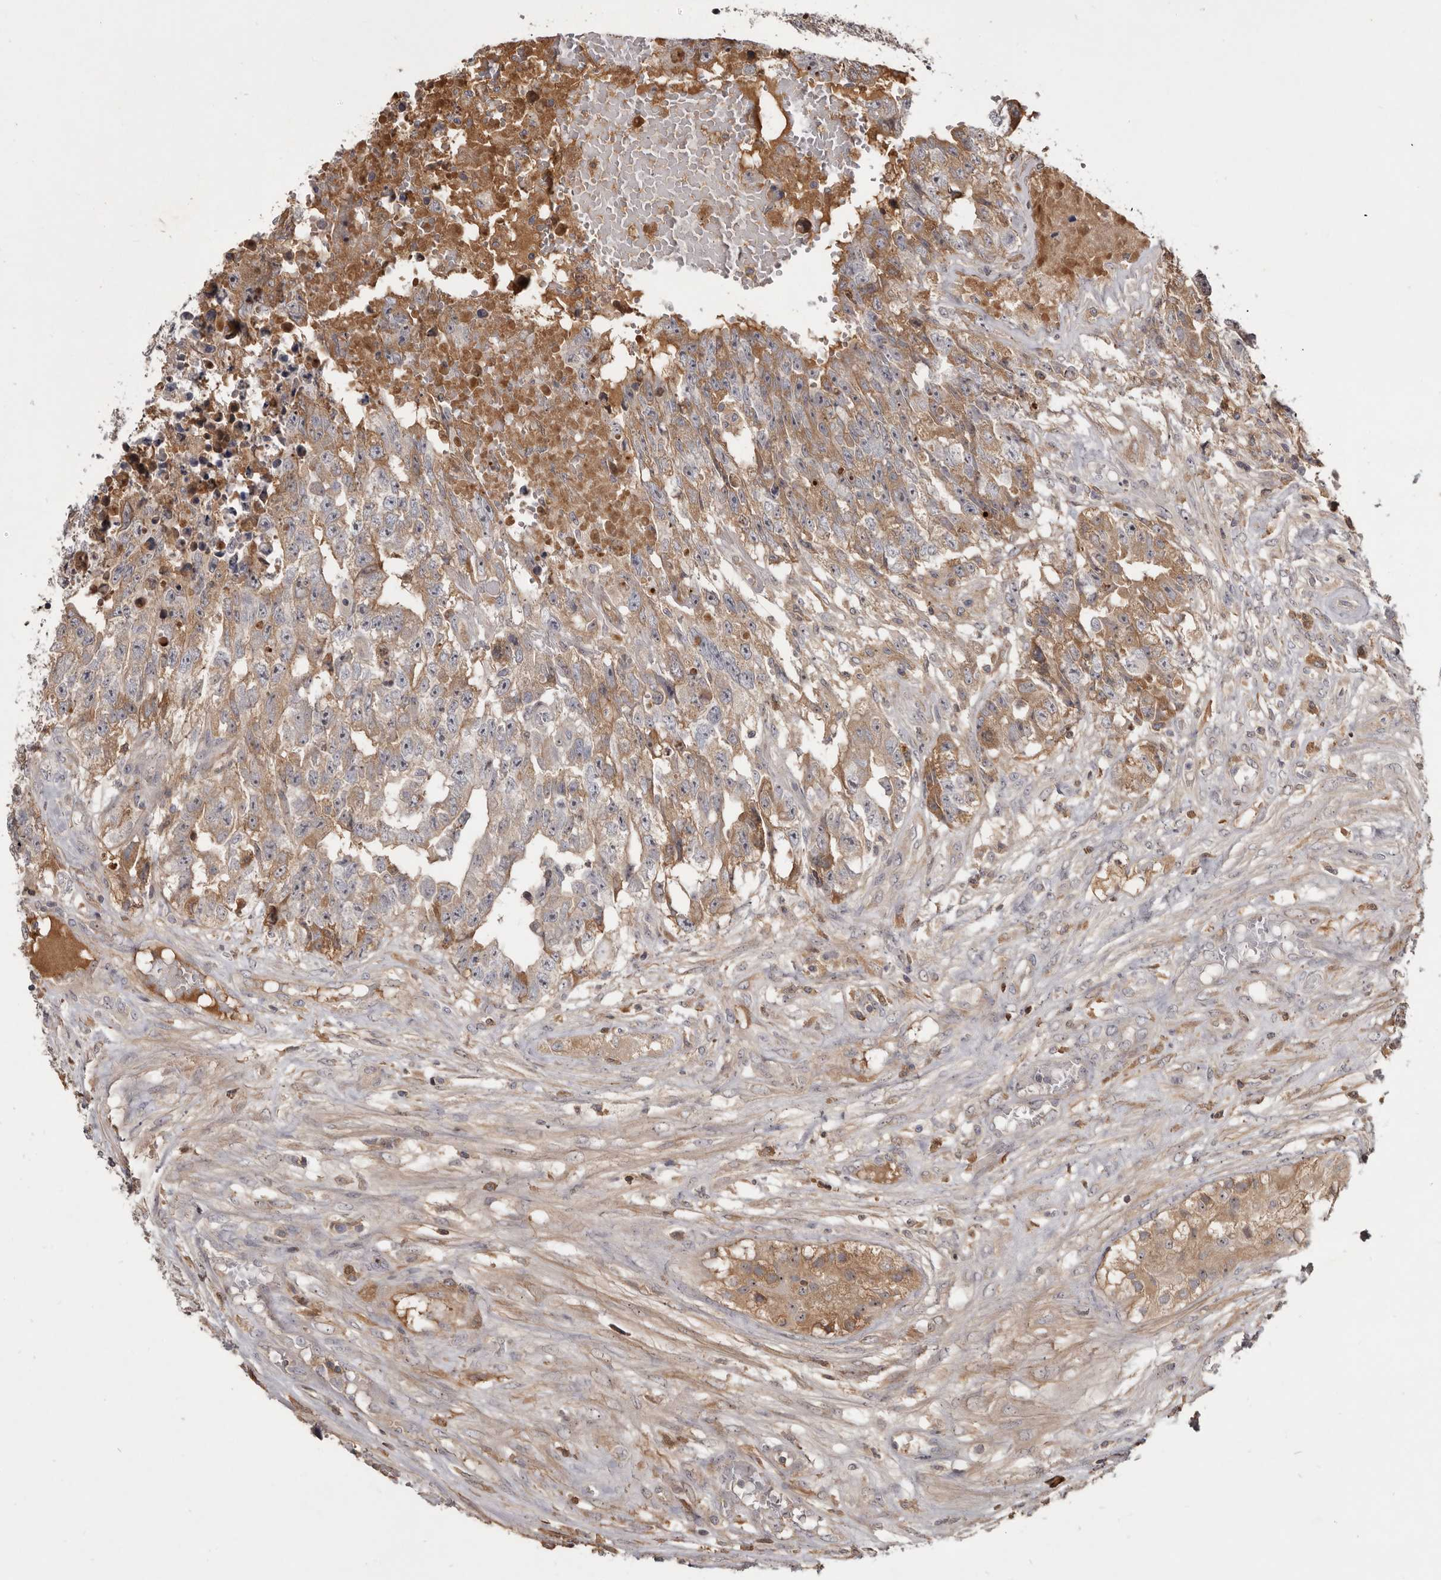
{"staining": {"intensity": "moderate", "quantity": "25%-75%", "location": "cytoplasmic/membranous"}, "tissue": "testis cancer", "cell_type": "Tumor cells", "image_type": "cancer", "snomed": [{"axis": "morphology", "description": "Carcinoma, Embryonal, NOS"}, {"axis": "topography", "description": "Testis"}], "caption": "Protein staining of testis embryonal carcinoma tissue exhibits moderate cytoplasmic/membranous expression in approximately 25%-75% of tumor cells. Ihc stains the protein of interest in brown and the nuclei are stained blue.", "gene": "TTC39A", "patient": {"sex": "male", "age": 25}}